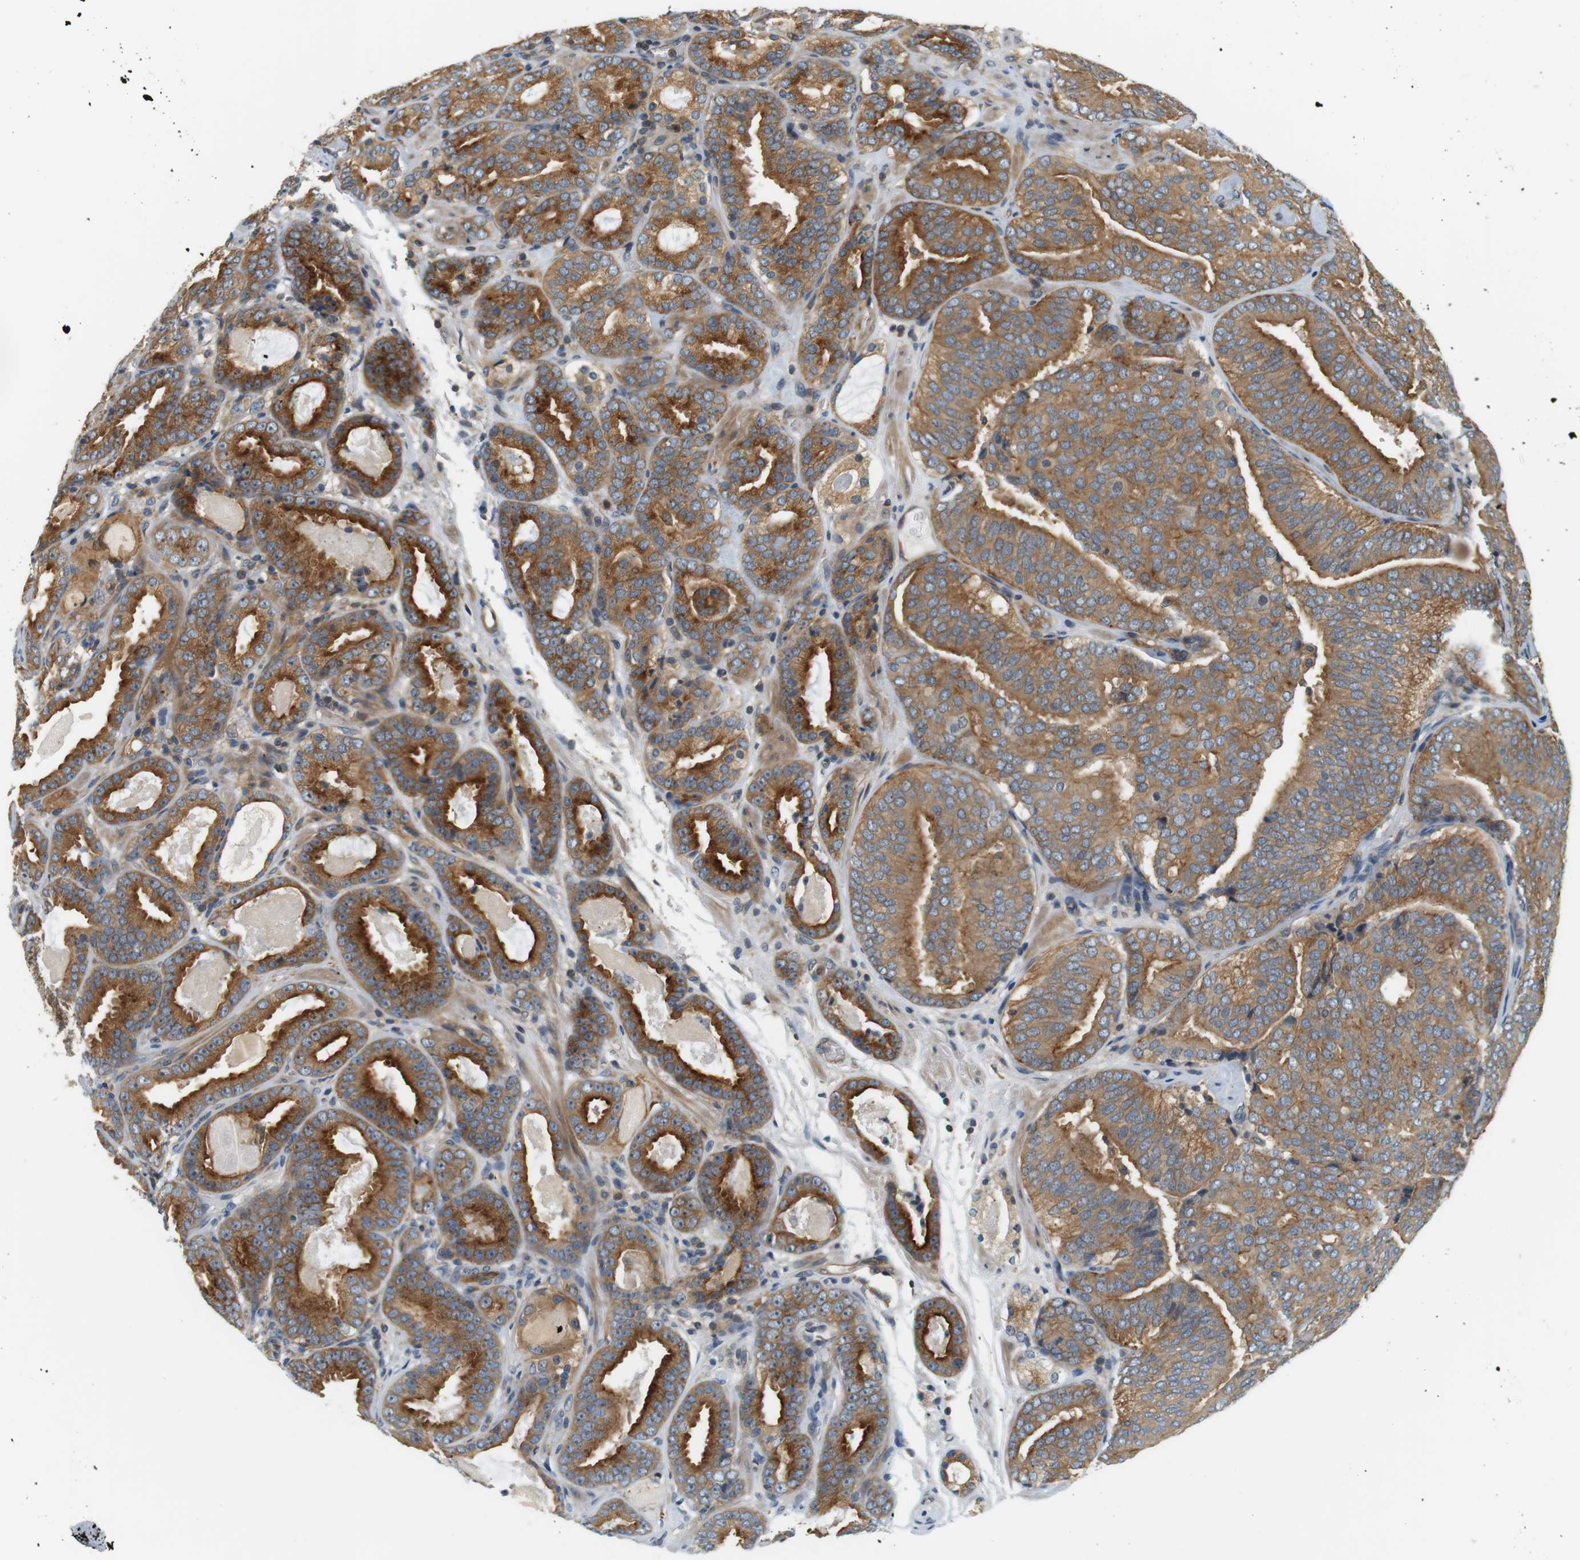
{"staining": {"intensity": "moderate", "quantity": ">75%", "location": "cytoplasmic/membranous"}, "tissue": "prostate cancer", "cell_type": "Tumor cells", "image_type": "cancer", "snomed": [{"axis": "morphology", "description": "Adenocarcinoma, Low grade"}, {"axis": "topography", "description": "Prostate"}], "caption": "Tumor cells show medium levels of moderate cytoplasmic/membranous positivity in approximately >75% of cells in prostate cancer.", "gene": "SH3GLB1", "patient": {"sex": "male", "age": 69}}